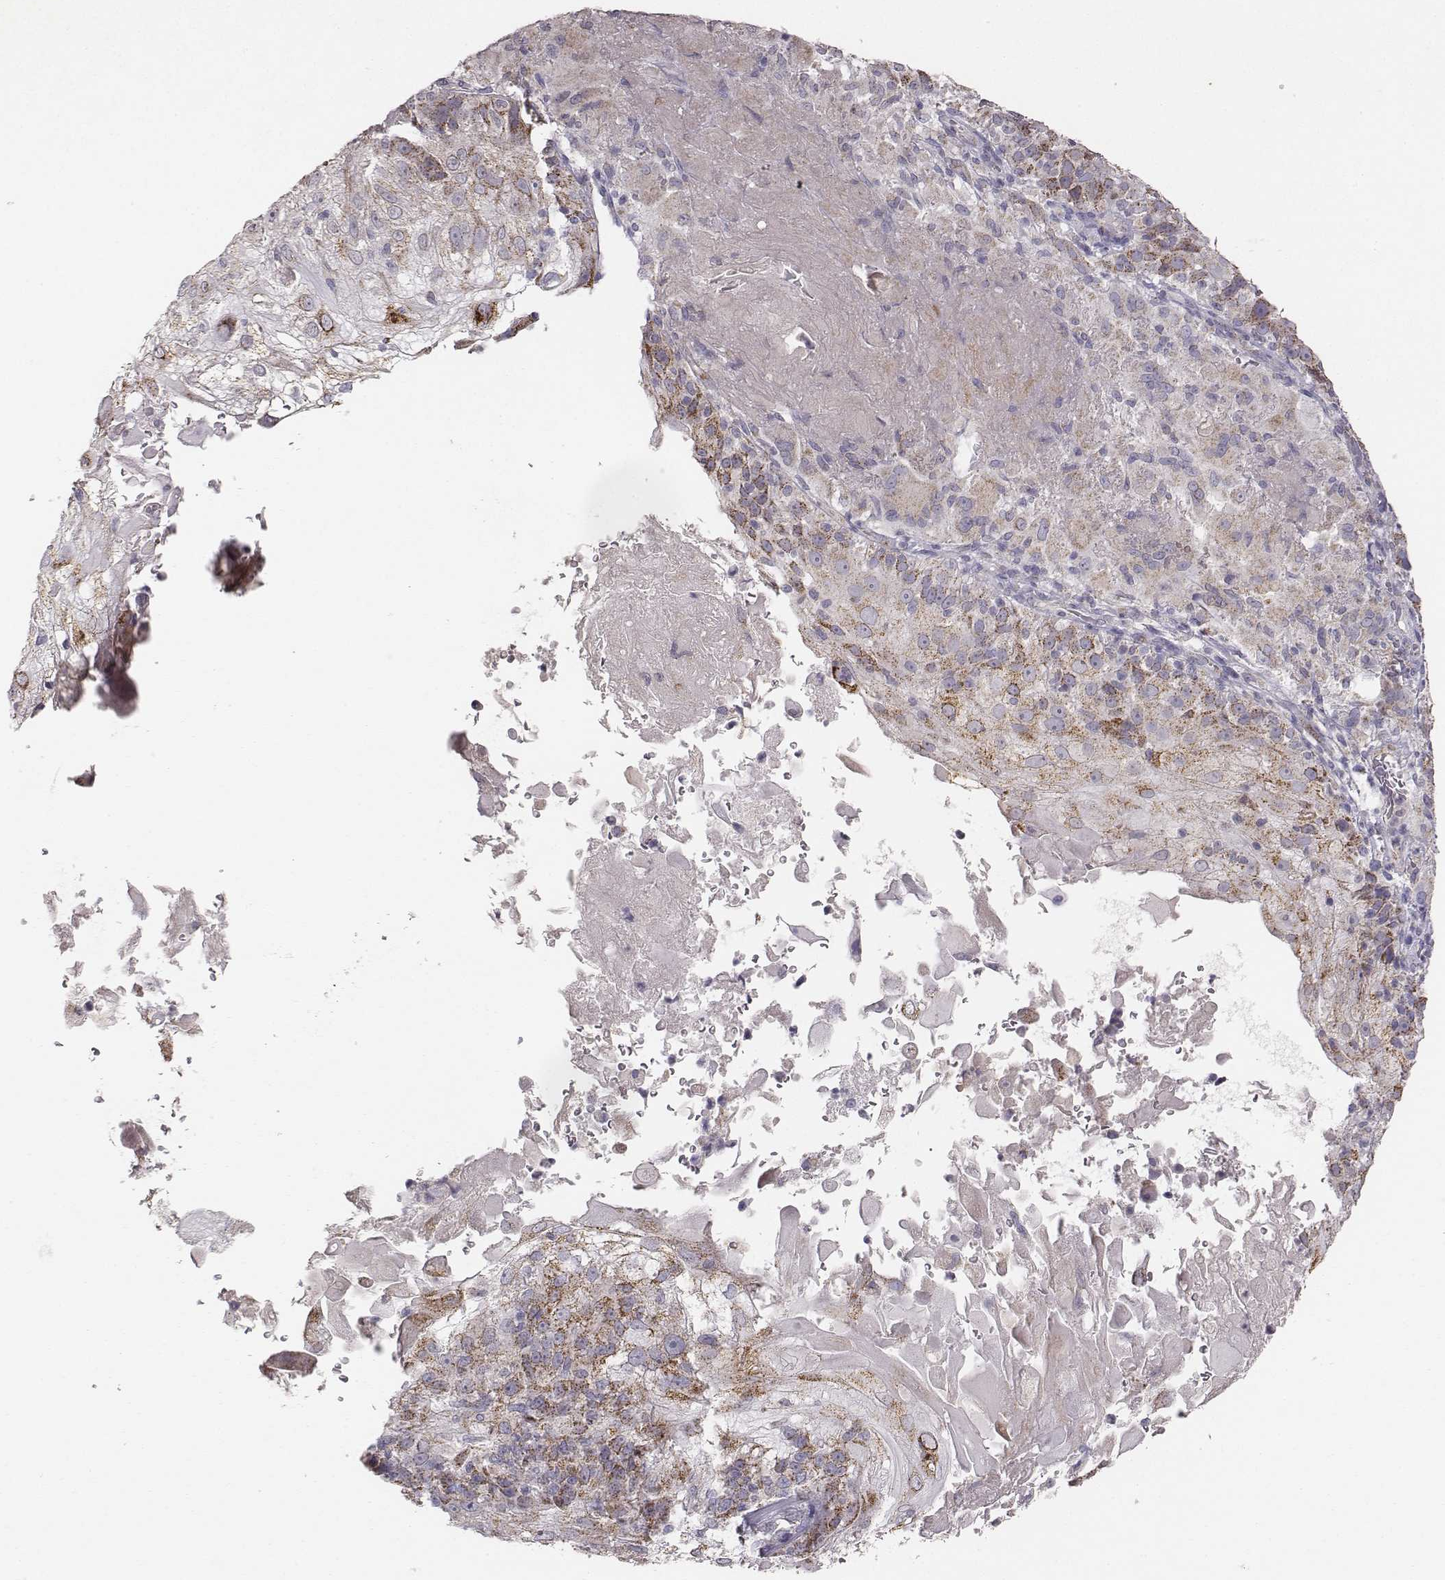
{"staining": {"intensity": "weak", "quantity": ">75%", "location": "cytoplasmic/membranous"}, "tissue": "skin cancer", "cell_type": "Tumor cells", "image_type": "cancer", "snomed": [{"axis": "morphology", "description": "Normal tissue, NOS"}, {"axis": "morphology", "description": "Squamous cell carcinoma, NOS"}, {"axis": "topography", "description": "Skin"}], "caption": "This is an image of immunohistochemistry (IHC) staining of squamous cell carcinoma (skin), which shows weak positivity in the cytoplasmic/membranous of tumor cells.", "gene": "ABCD3", "patient": {"sex": "female", "age": 83}}